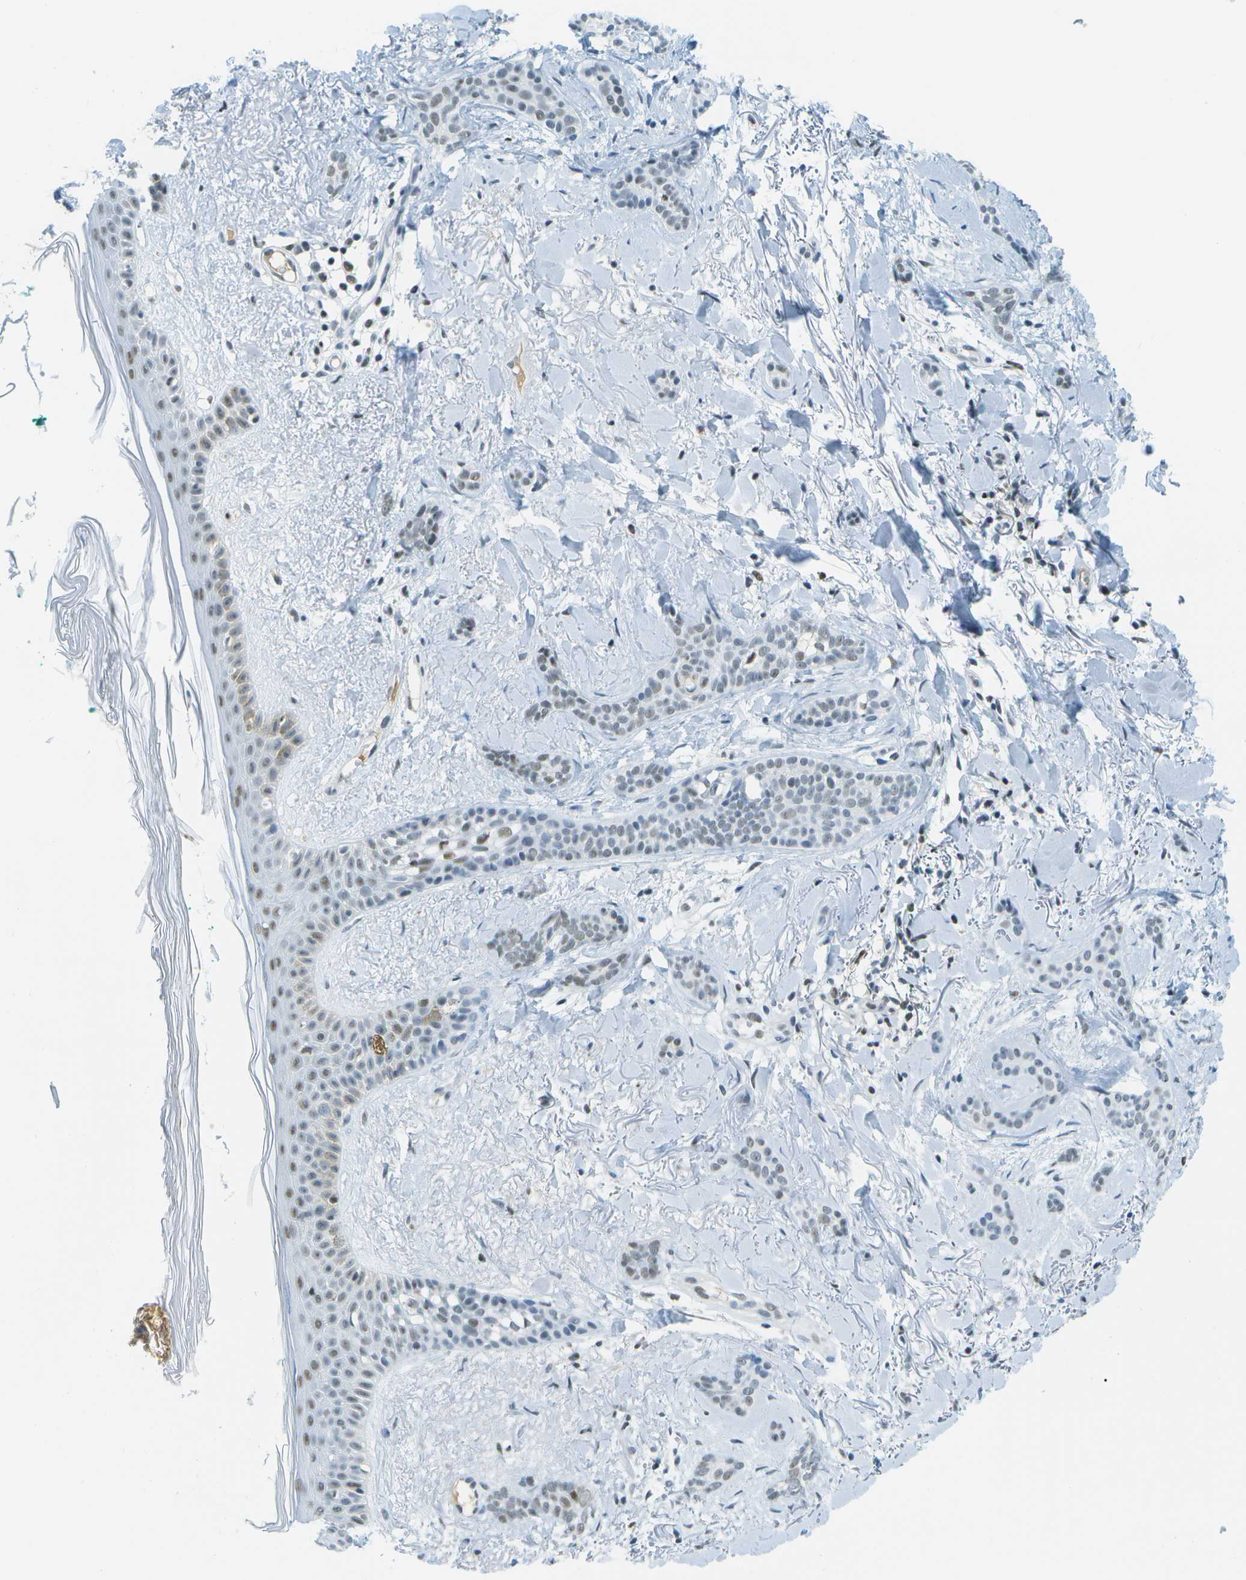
{"staining": {"intensity": "weak", "quantity": "<25%", "location": "nuclear"}, "tissue": "skin cancer", "cell_type": "Tumor cells", "image_type": "cancer", "snomed": [{"axis": "morphology", "description": "Basal cell carcinoma"}, {"axis": "morphology", "description": "Adnexal tumor, benign"}, {"axis": "topography", "description": "Skin"}], "caption": "Tumor cells show no significant staining in basal cell carcinoma (skin).", "gene": "NEK11", "patient": {"sex": "female", "age": 42}}